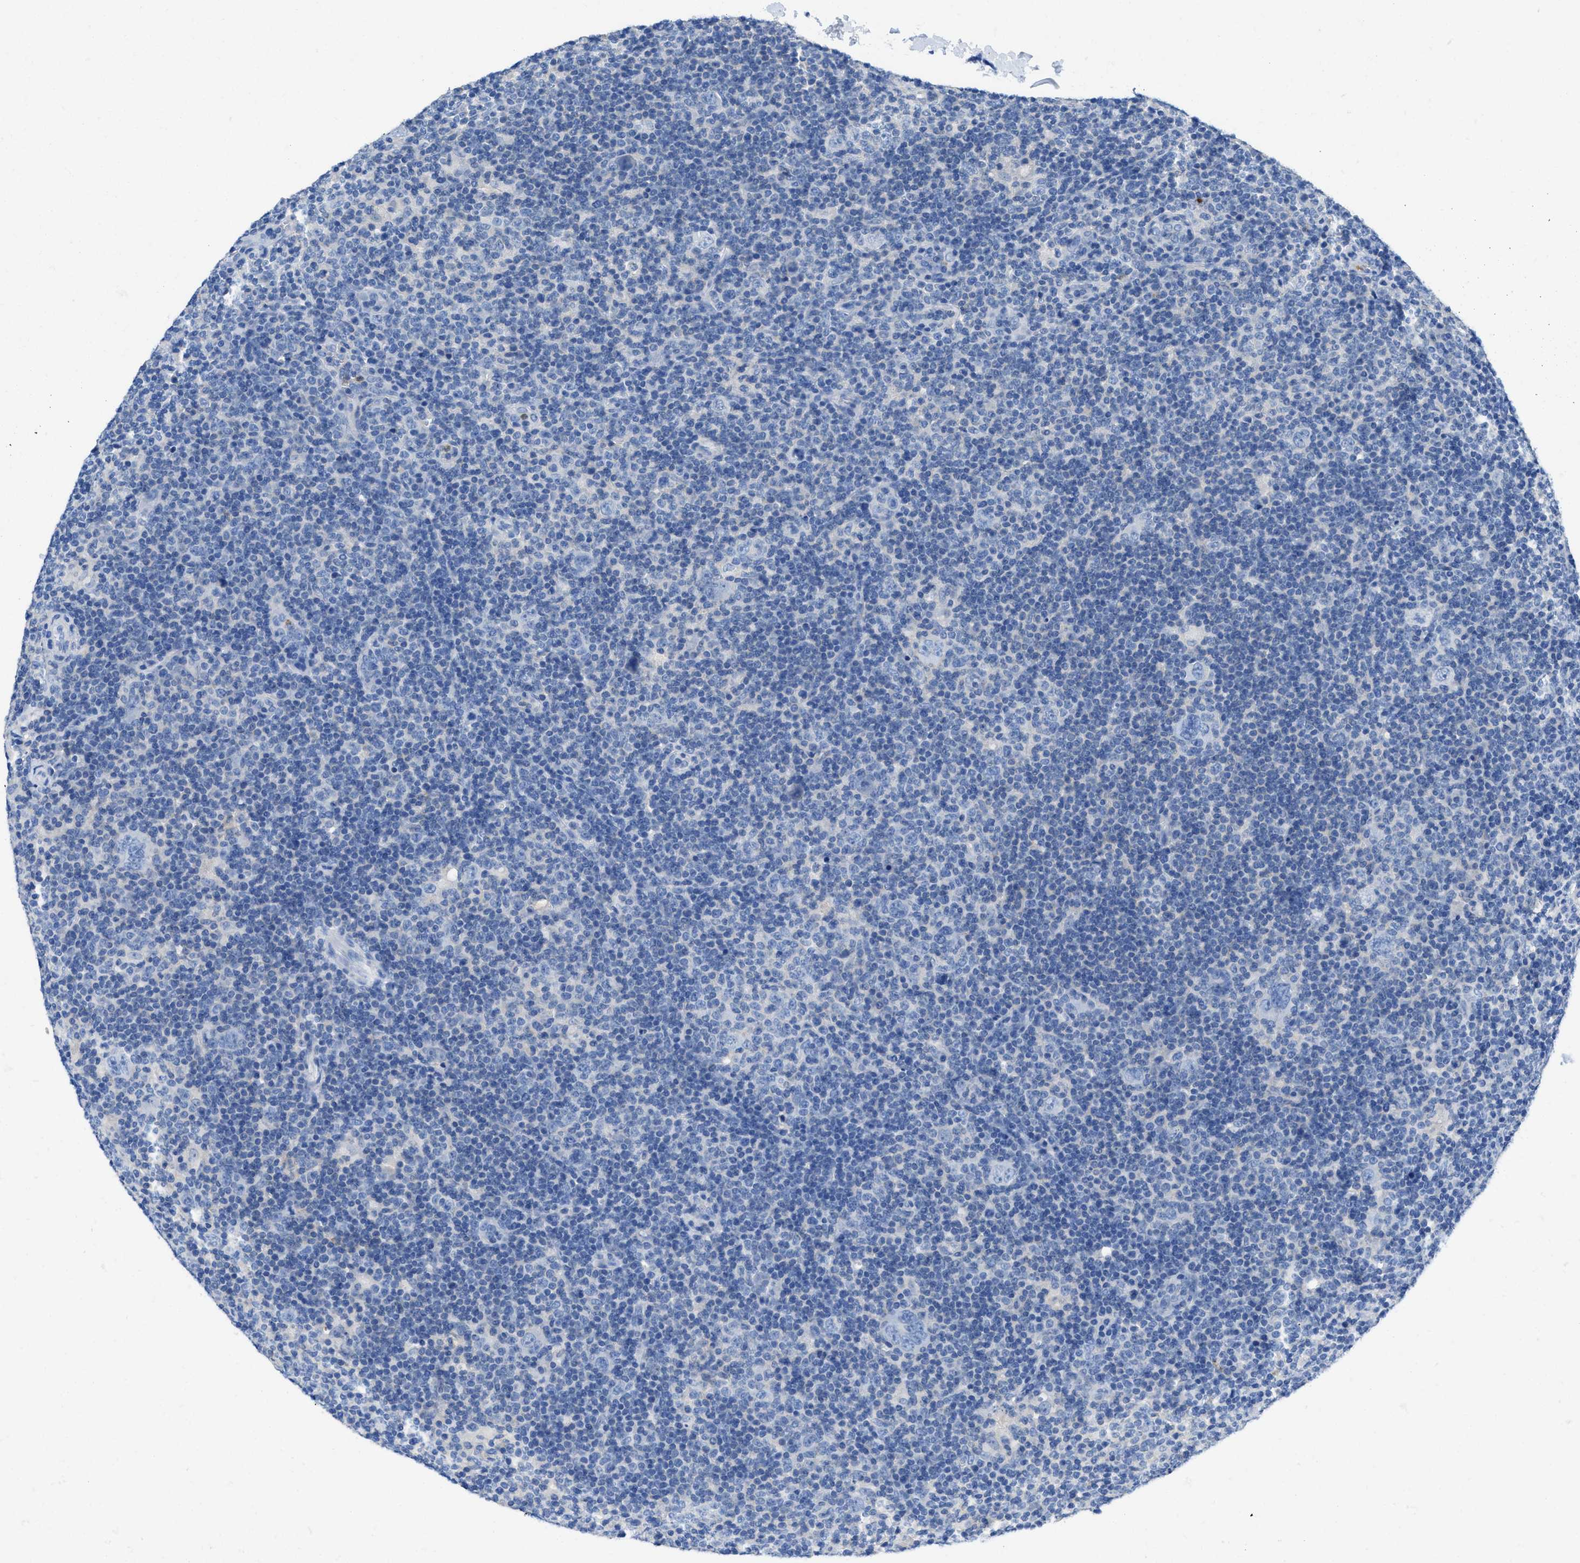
{"staining": {"intensity": "negative", "quantity": "none", "location": "none"}, "tissue": "lymphoma", "cell_type": "Tumor cells", "image_type": "cancer", "snomed": [{"axis": "morphology", "description": "Hodgkin's disease, NOS"}, {"axis": "topography", "description": "Lymph node"}], "caption": "Tumor cells are negative for brown protein staining in lymphoma. Nuclei are stained in blue.", "gene": "NEB", "patient": {"sex": "female", "age": 57}}